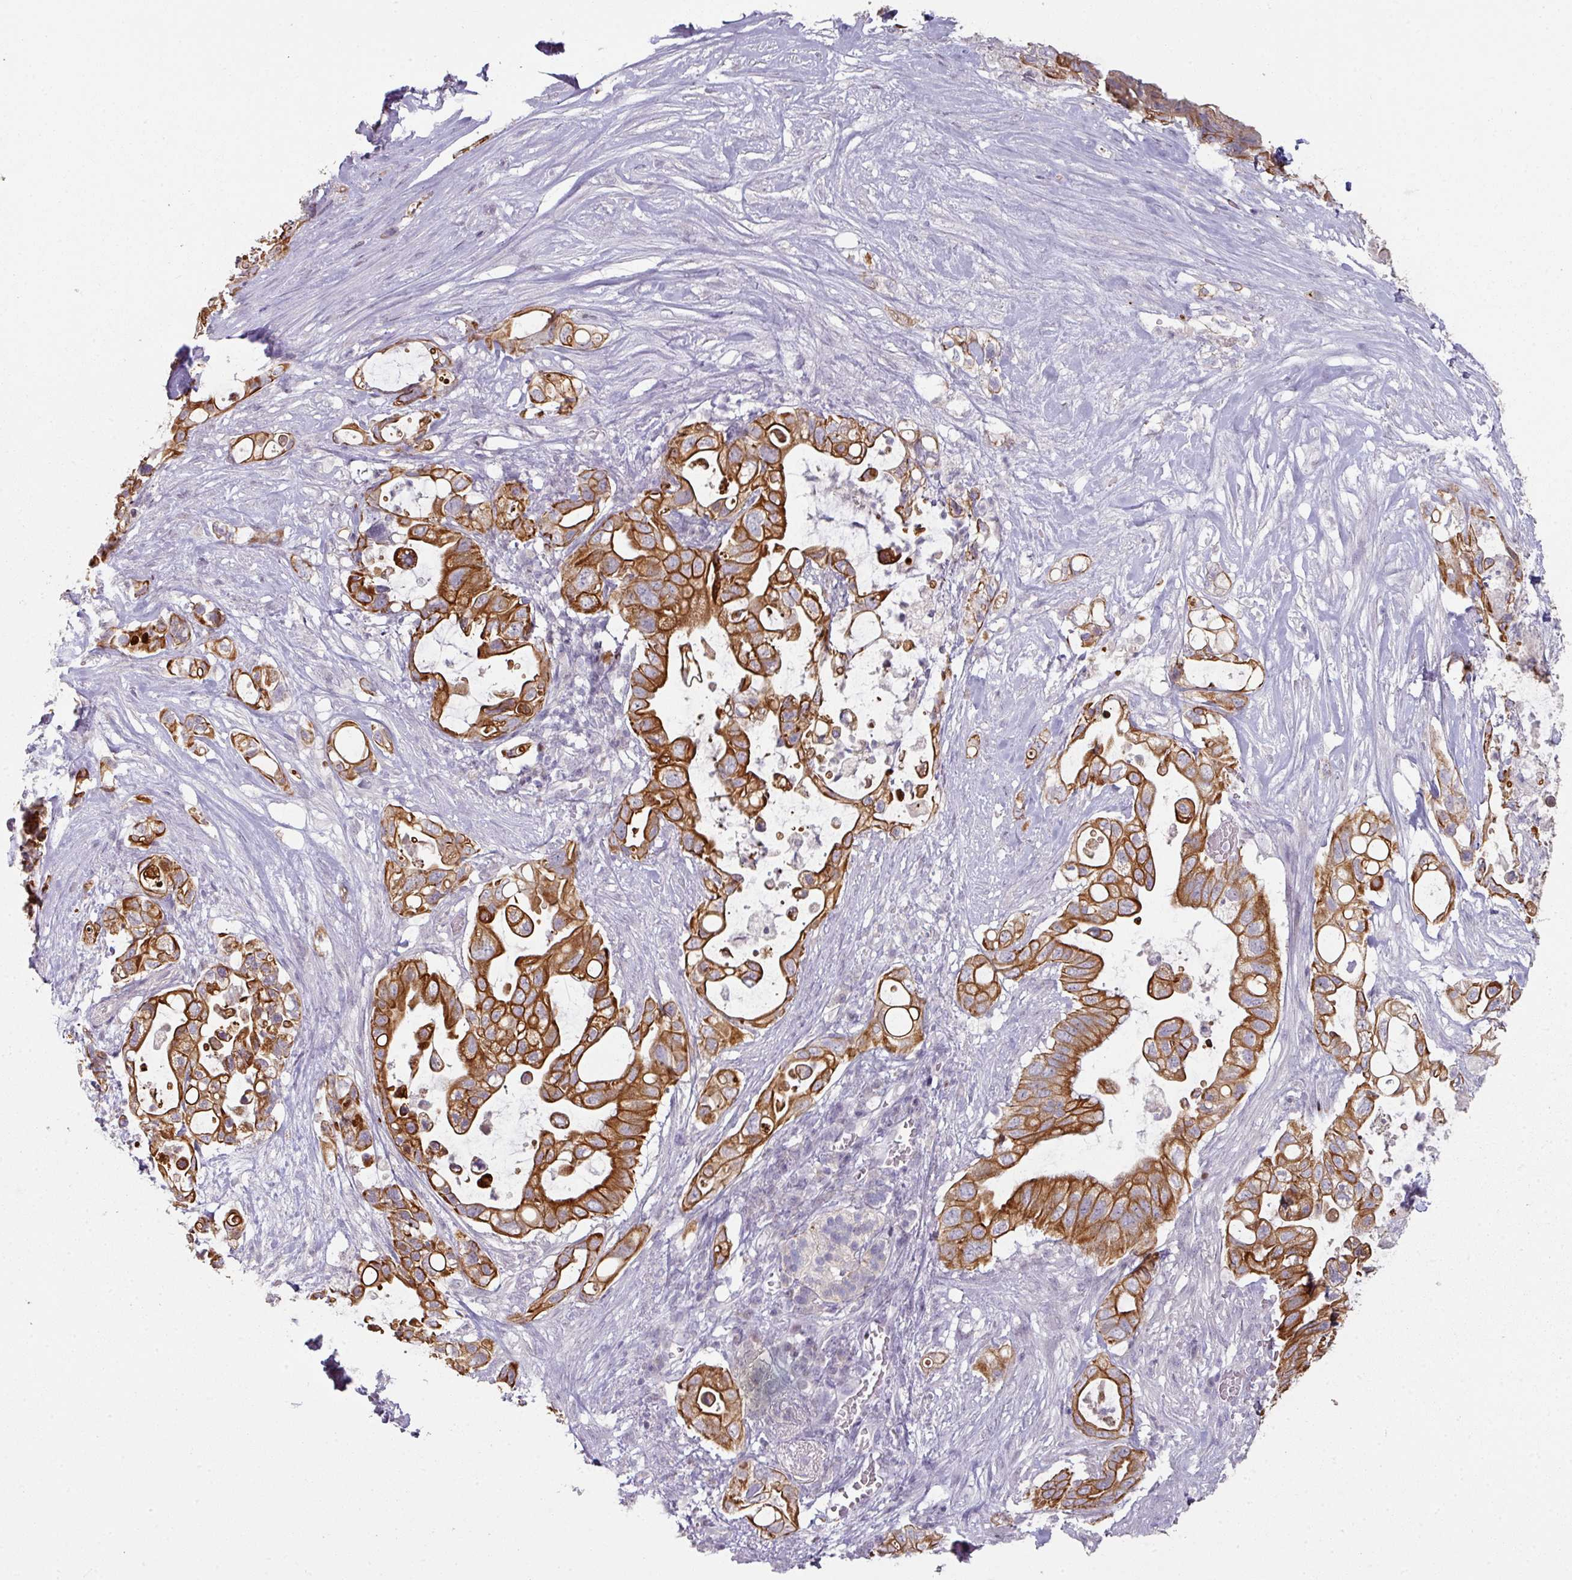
{"staining": {"intensity": "strong", "quantity": ">75%", "location": "cytoplasmic/membranous"}, "tissue": "pancreatic cancer", "cell_type": "Tumor cells", "image_type": "cancer", "snomed": [{"axis": "morphology", "description": "Adenocarcinoma, NOS"}, {"axis": "topography", "description": "Pancreas"}], "caption": "A high amount of strong cytoplasmic/membranous positivity is appreciated in about >75% of tumor cells in adenocarcinoma (pancreatic) tissue.", "gene": "GTF2H3", "patient": {"sex": "female", "age": 72}}